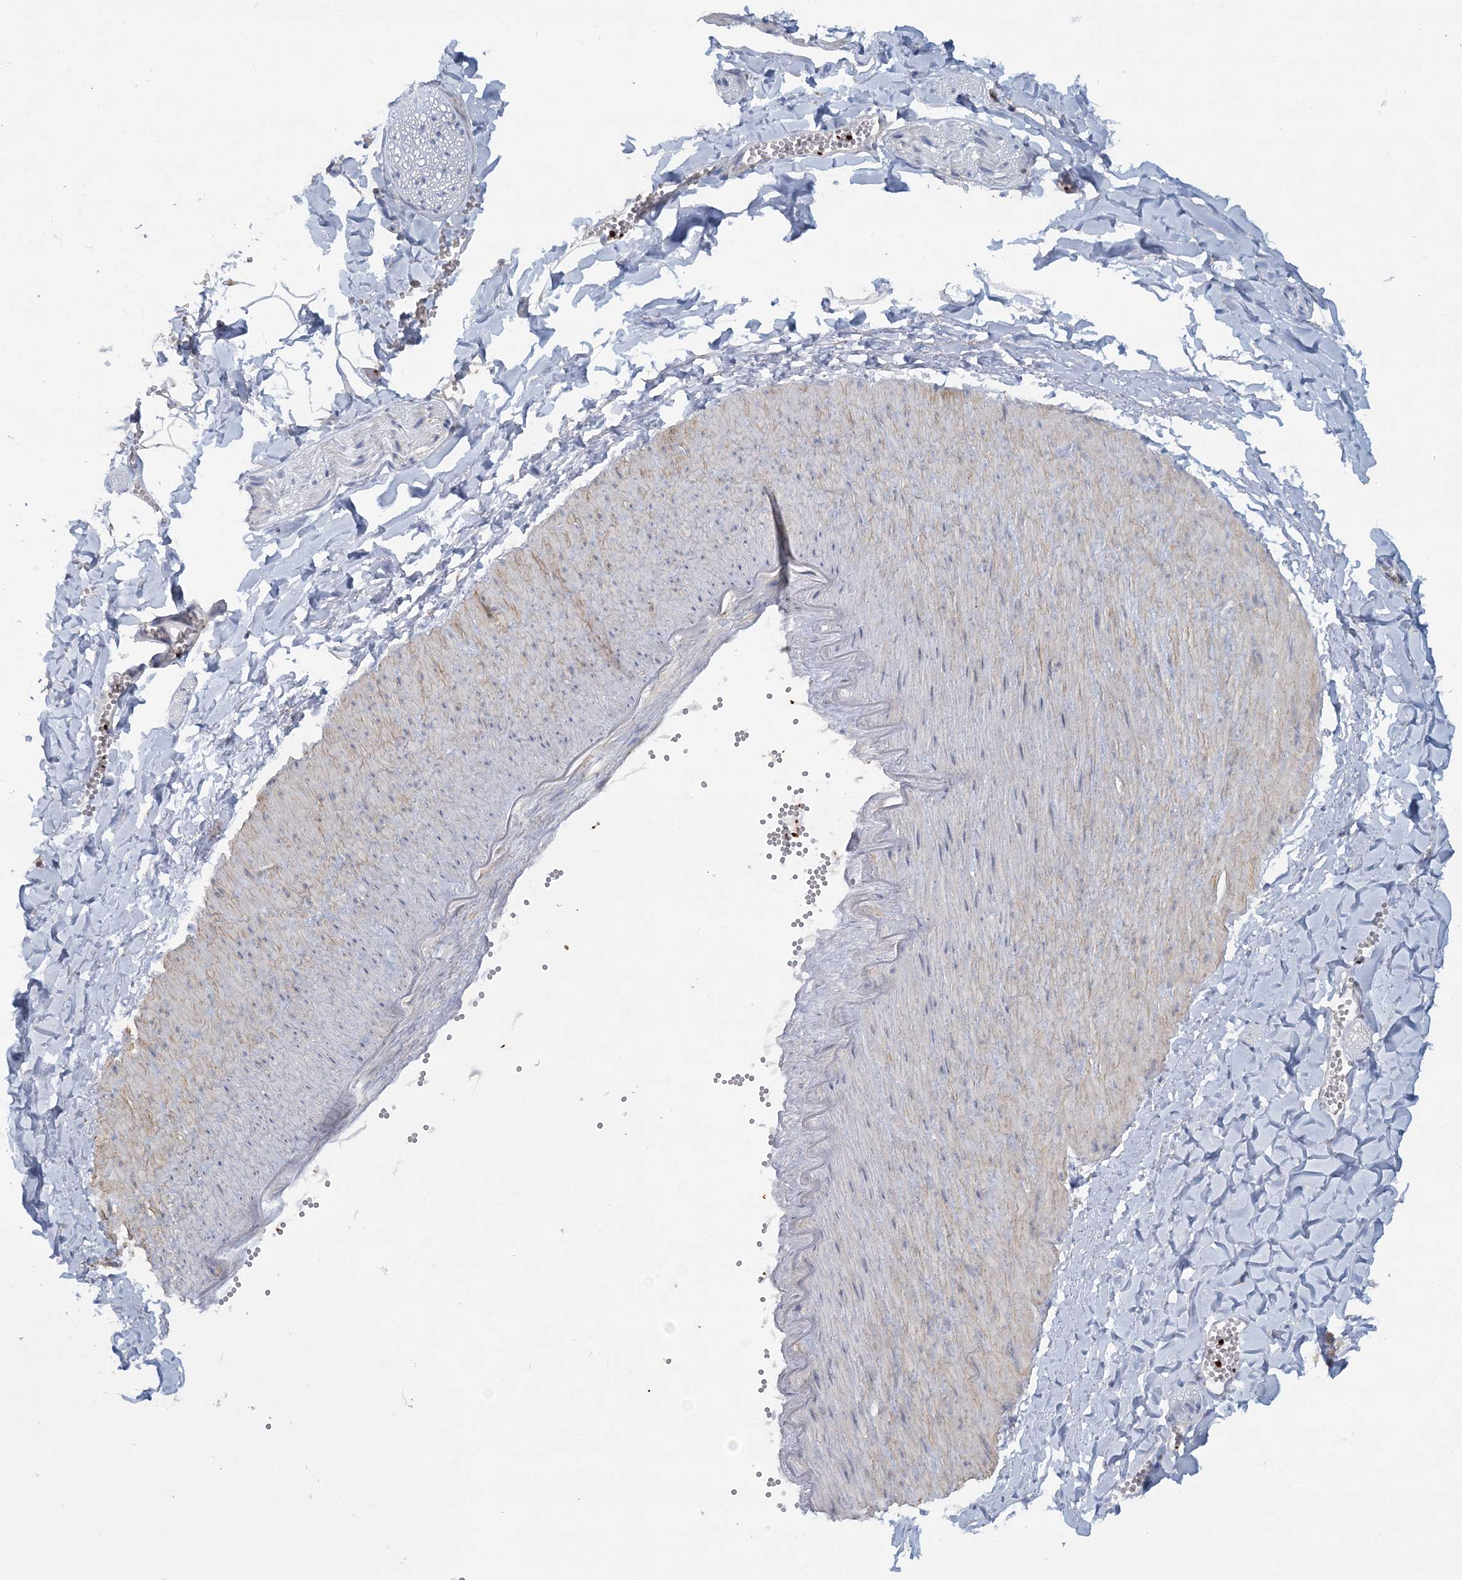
{"staining": {"intensity": "negative", "quantity": "none", "location": "none"}, "tissue": "adipose tissue", "cell_type": "Adipocytes", "image_type": "normal", "snomed": [{"axis": "morphology", "description": "Normal tissue, NOS"}, {"axis": "topography", "description": "Gallbladder"}, {"axis": "topography", "description": "Peripheral nerve tissue"}], "caption": "Adipocytes are negative for protein expression in unremarkable human adipose tissue. (IHC, brightfield microscopy, high magnification).", "gene": "CUEDC2", "patient": {"sex": "male", "age": 38}}